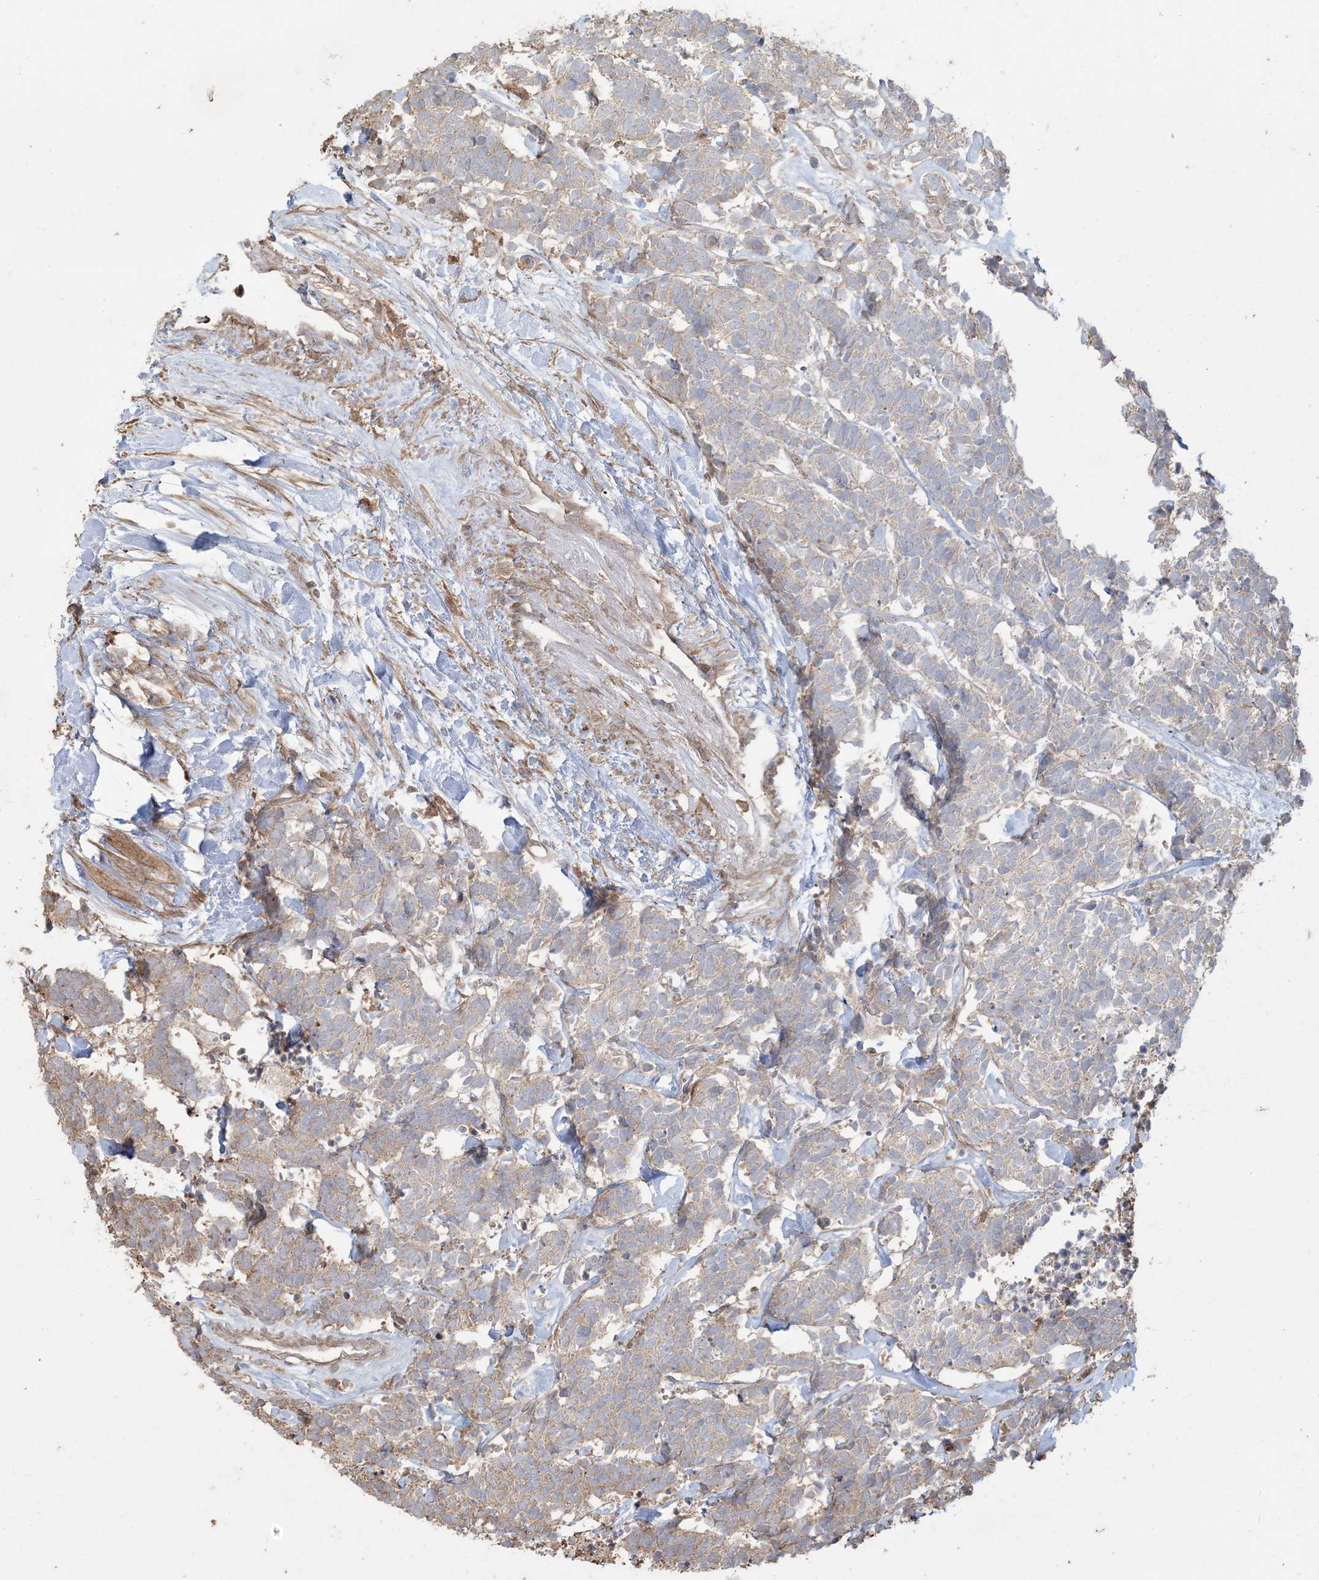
{"staining": {"intensity": "weak", "quantity": "<25%", "location": "cytoplasmic/membranous"}, "tissue": "carcinoid", "cell_type": "Tumor cells", "image_type": "cancer", "snomed": [{"axis": "morphology", "description": "Carcinoma, NOS"}, {"axis": "morphology", "description": "Carcinoid, malignant, NOS"}, {"axis": "topography", "description": "Urinary bladder"}], "caption": "Image shows no significant protein expression in tumor cells of carcinoid (malignant).", "gene": "HNMT", "patient": {"sex": "male", "age": 57}}